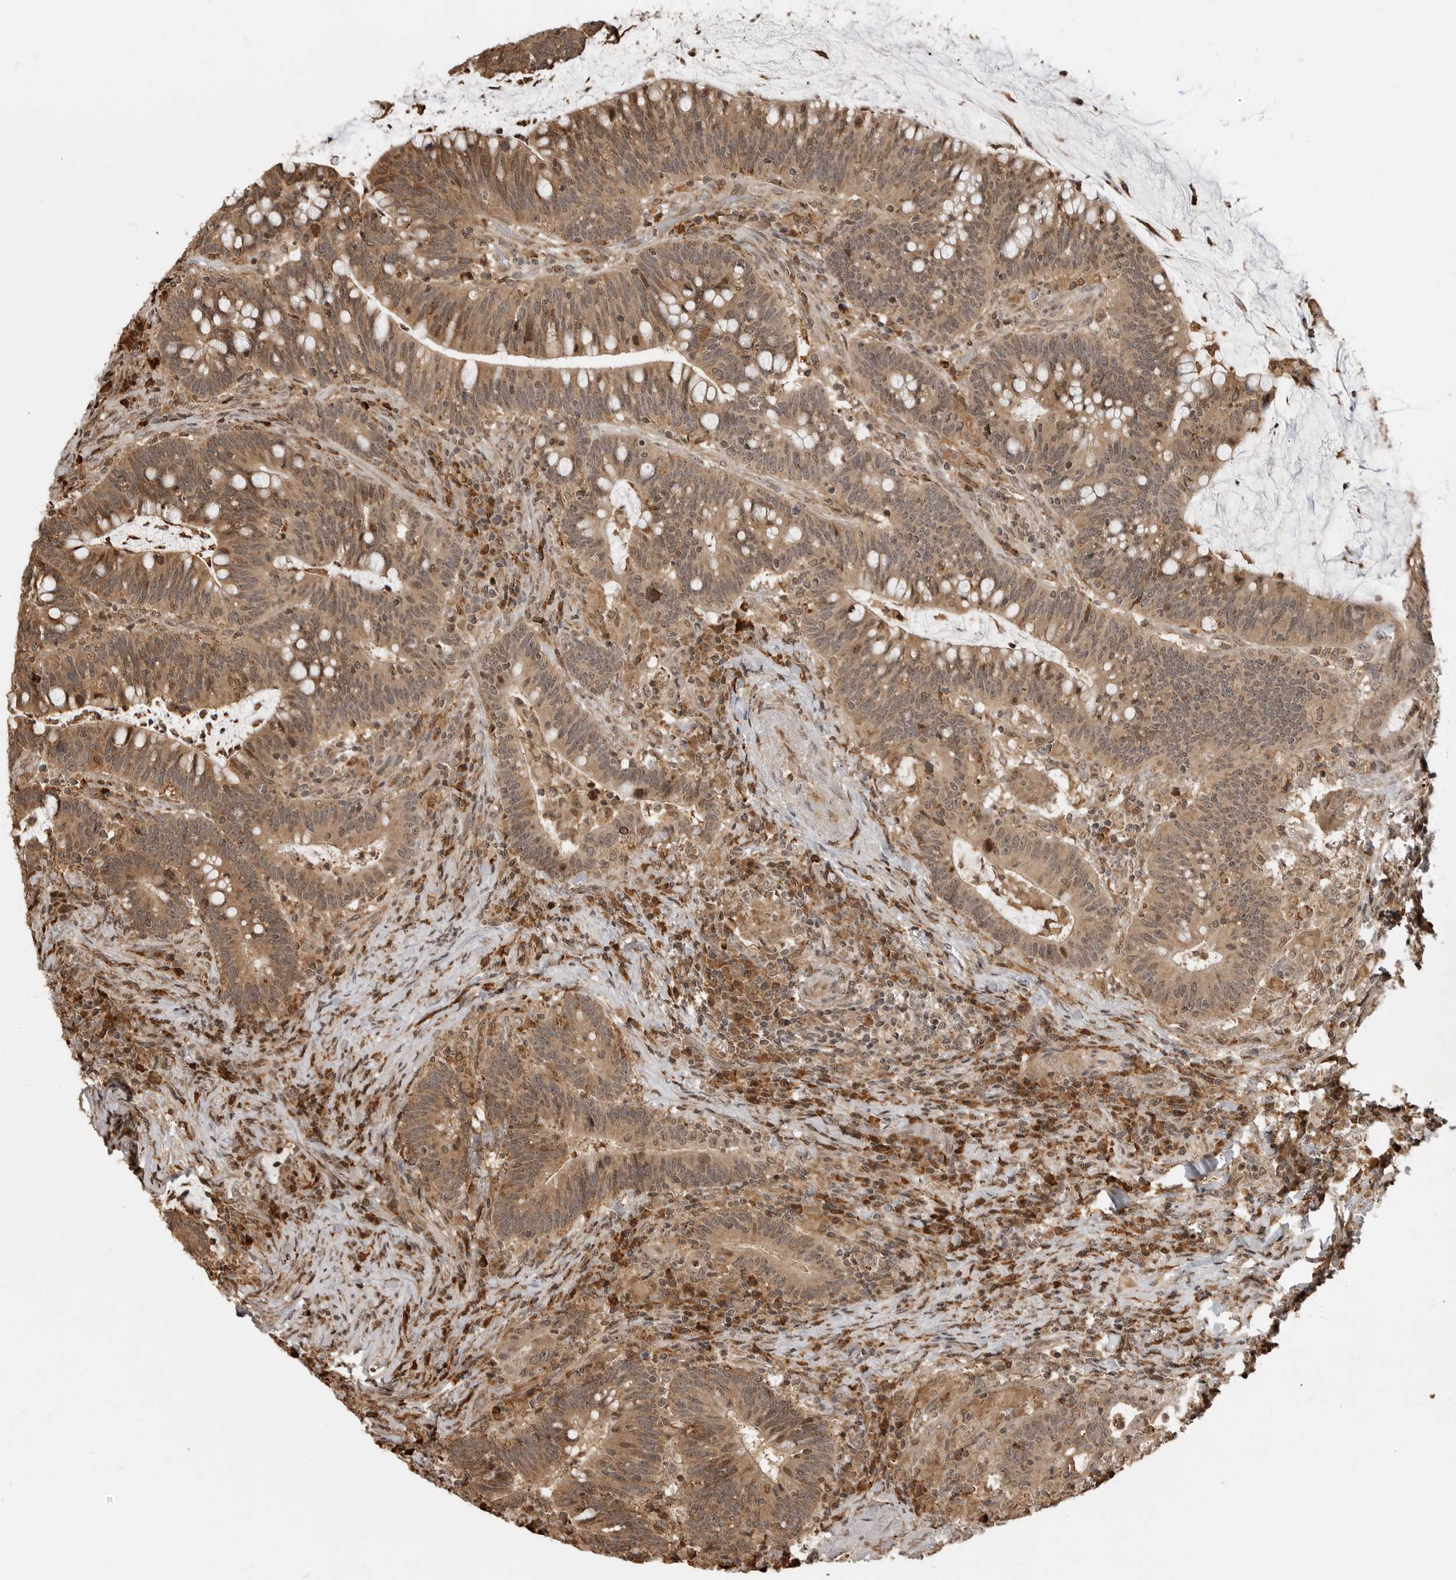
{"staining": {"intensity": "moderate", "quantity": ">75%", "location": "cytoplasmic/membranous,nuclear"}, "tissue": "colorectal cancer", "cell_type": "Tumor cells", "image_type": "cancer", "snomed": [{"axis": "morphology", "description": "Adenocarcinoma, NOS"}, {"axis": "topography", "description": "Colon"}], "caption": "This histopathology image shows colorectal cancer stained with IHC to label a protein in brown. The cytoplasmic/membranous and nuclear of tumor cells show moderate positivity for the protein. Nuclei are counter-stained blue.", "gene": "BMP2K", "patient": {"sex": "female", "age": 66}}